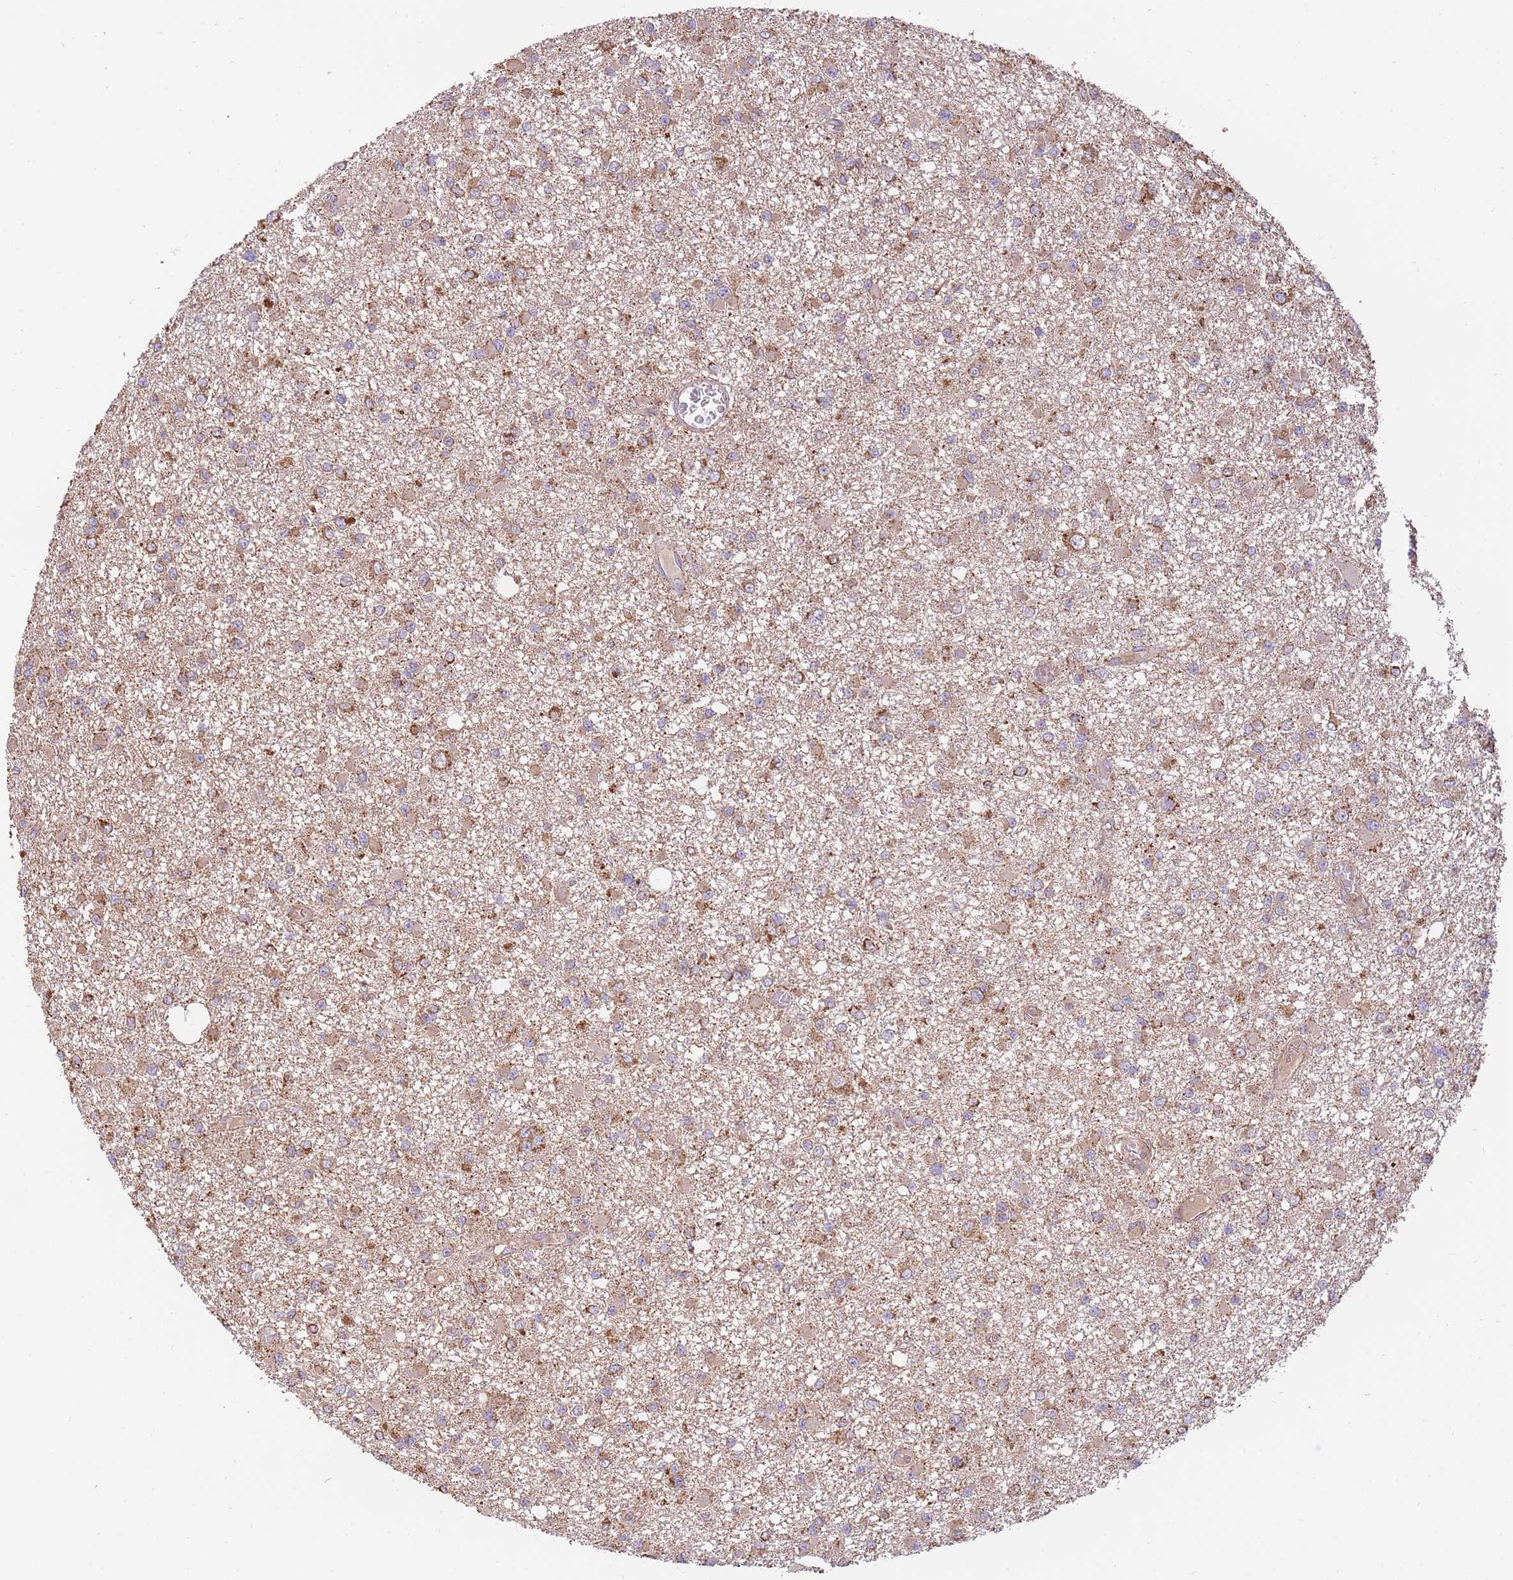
{"staining": {"intensity": "moderate", "quantity": ">75%", "location": "cytoplasmic/membranous"}, "tissue": "glioma", "cell_type": "Tumor cells", "image_type": "cancer", "snomed": [{"axis": "morphology", "description": "Glioma, malignant, Low grade"}, {"axis": "topography", "description": "Brain"}], "caption": "DAB immunohistochemical staining of human glioma shows moderate cytoplasmic/membranous protein positivity in approximately >75% of tumor cells.", "gene": "PREP", "patient": {"sex": "female", "age": 22}}